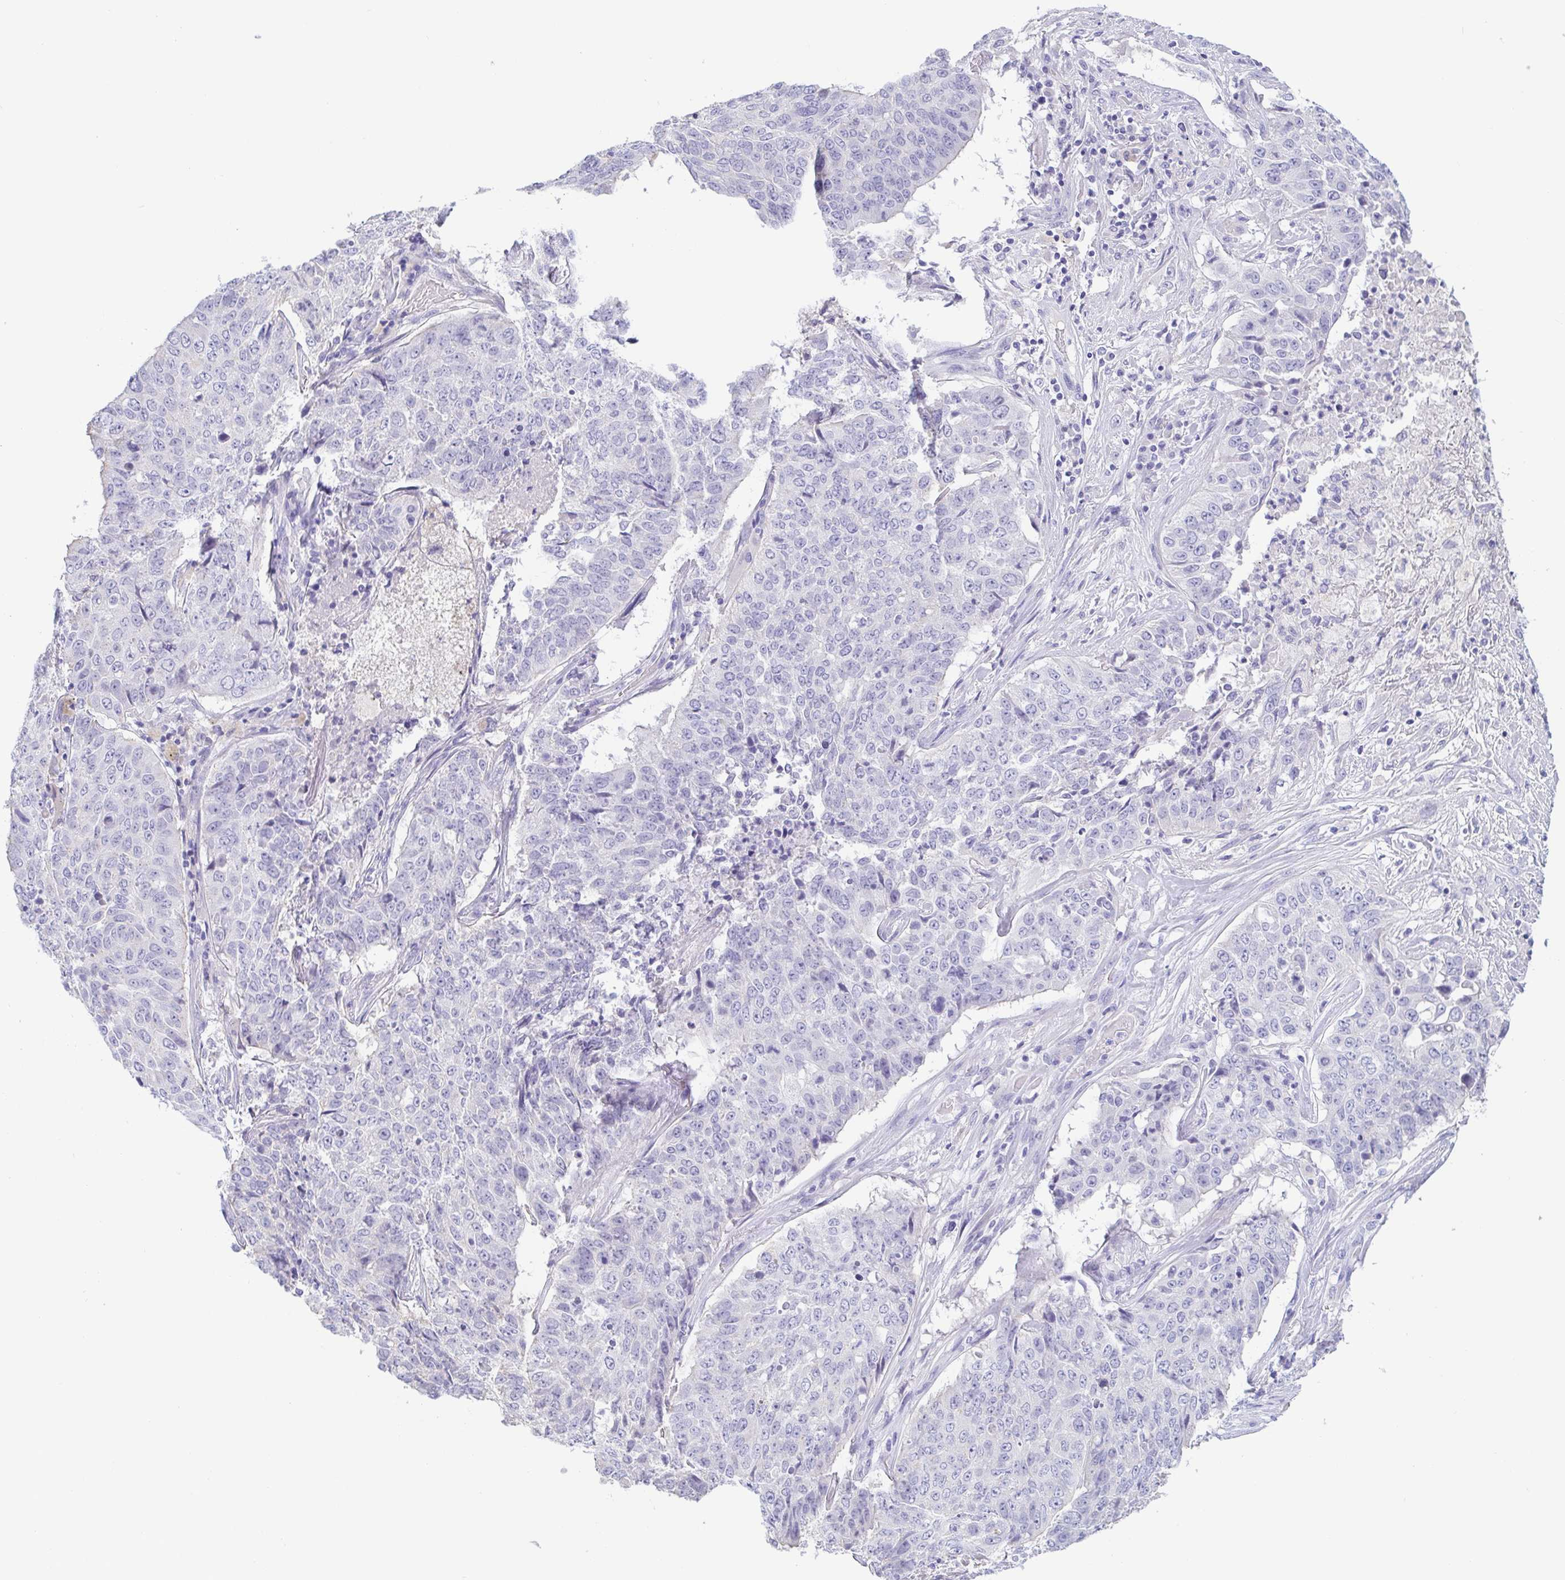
{"staining": {"intensity": "negative", "quantity": "none", "location": "none"}, "tissue": "lung cancer", "cell_type": "Tumor cells", "image_type": "cancer", "snomed": [{"axis": "morphology", "description": "Normal tissue, NOS"}, {"axis": "morphology", "description": "Squamous cell carcinoma, NOS"}, {"axis": "topography", "description": "Bronchus"}, {"axis": "topography", "description": "Lung"}], "caption": "Human lung squamous cell carcinoma stained for a protein using immunohistochemistry (IHC) demonstrates no staining in tumor cells.", "gene": "TREH", "patient": {"sex": "male", "age": 64}}